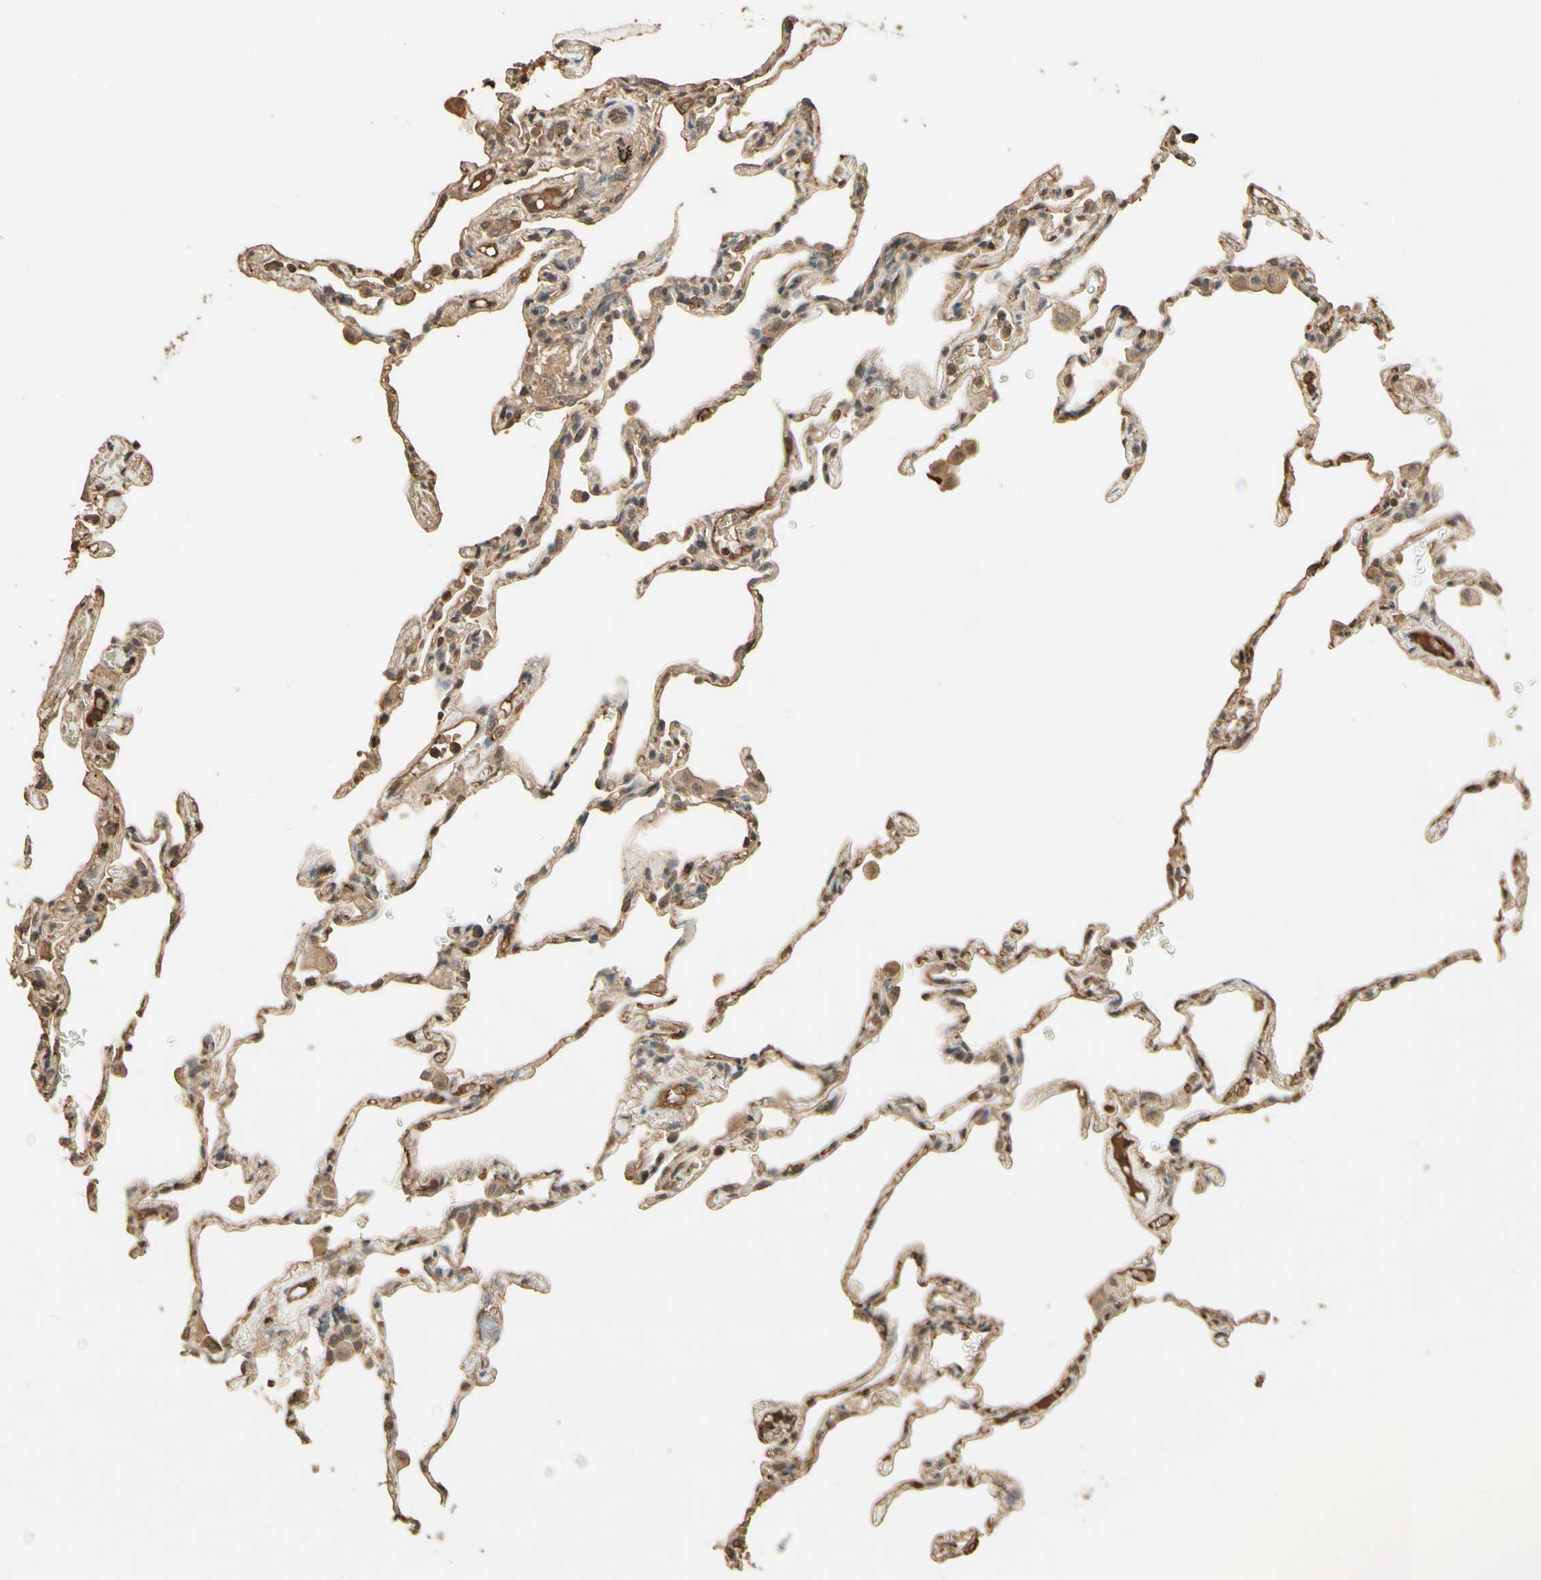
{"staining": {"intensity": "moderate", "quantity": ">75%", "location": "cytoplasmic/membranous,nuclear"}, "tissue": "lung", "cell_type": "Alveolar cells", "image_type": "normal", "snomed": [{"axis": "morphology", "description": "Normal tissue, NOS"}, {"axis": "topography", "description": "Lung"}], "caption": "DAB immunohistochemical staining of unremarkable human lung exhibits moderate cytoplasmic/membranous,nuclear protein expression in approximately >75% of alveolar cells. The staining was performed using DAB to visualize the protein expression in brown, while the nuclei were stained in blue with hematoxylin (Magnification: 20x).", "gene": "SMAD9", "patient": {"sex": "male", "age": 59}}